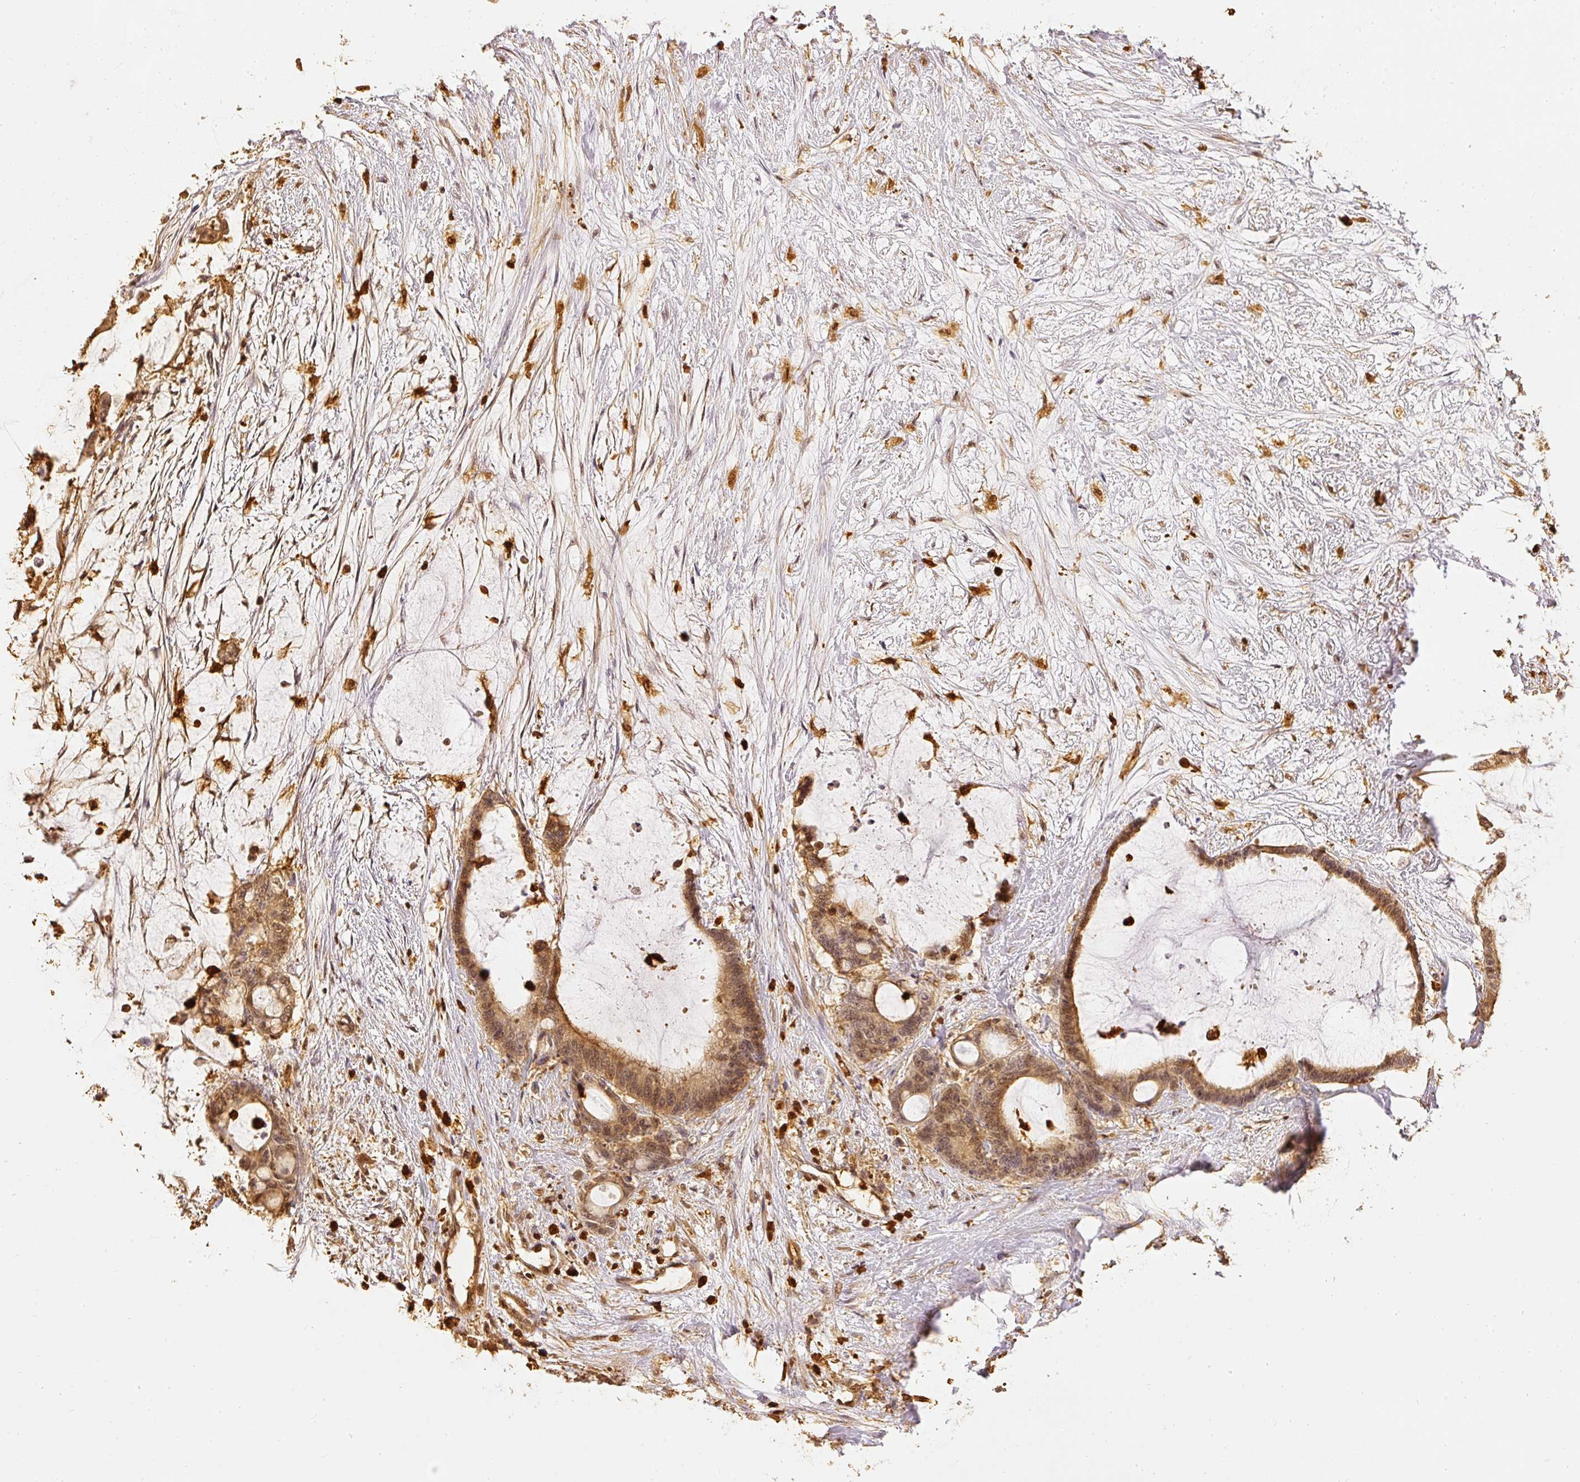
{"staining": {"intensity": "moderate", "quantity": ">75%", "location": "cytoplasmic/membranous,nuclear"}, "tissue": "liver cancer", "cell_type": "Tumor cells", "image_type": "cancer", "snomed": [{"axis": "morphology", "description": "Normal tissue, NOS"}, {"axis": "morphology", "description": "Cholangiocarcinoma"}, {"axis": "topography", "description": "Liver"}, {"axis": "topography", "description": "Peripheral nerve tissue"}], "caption": "Brown immunohistochemical staining in liver cancer (cholangiocarcinoma) exhibits moderate cytoplasmic/membranous and nuclear expression in about >75% of tumor cells.", "gene": "PFN1", "patient": {"sex": "female", "age": 73}}